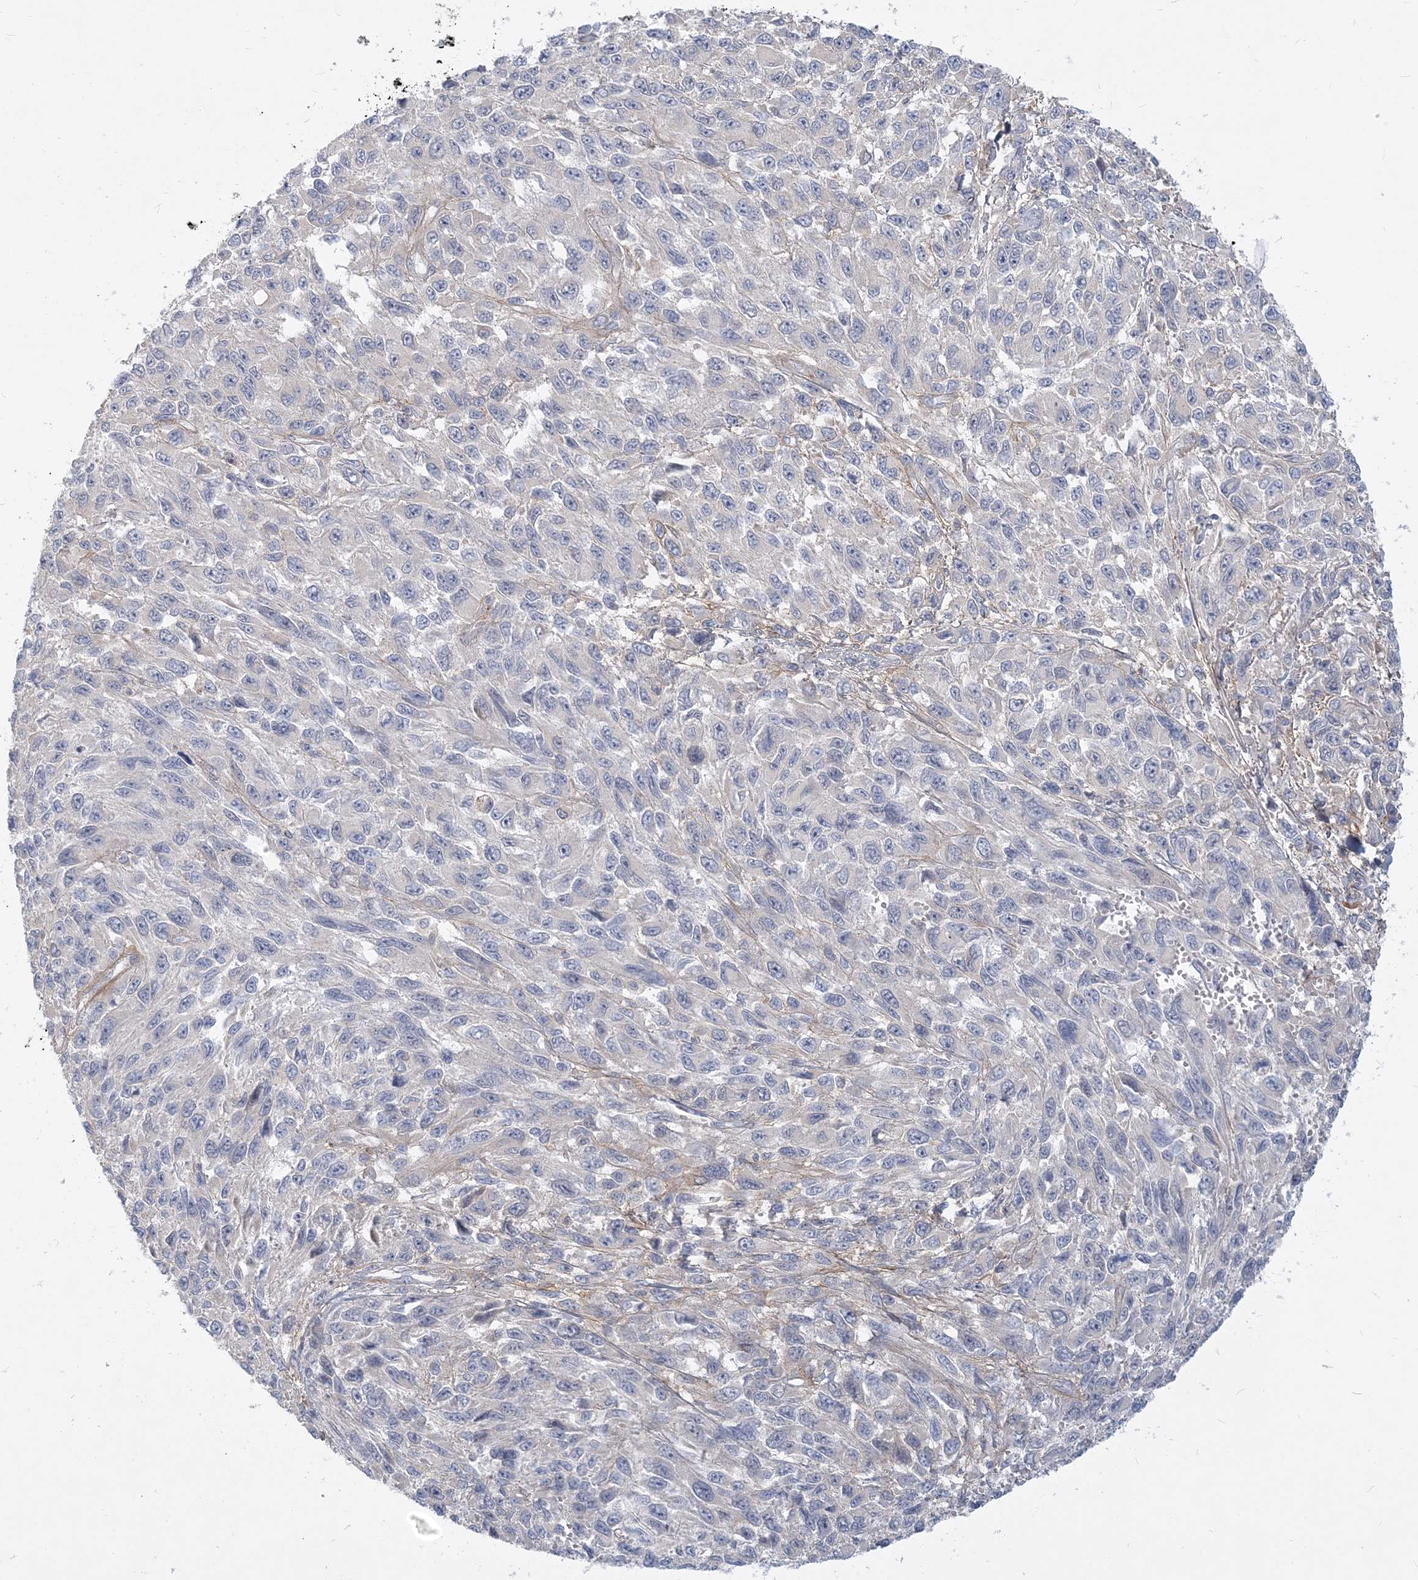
{"staining": {"intensity": "negative", "quantity": "none", "location": "none"}, "tissue": "melanoma", "cell_type": "Tumor cells", "image_type": "cancer", "snomed": [{"axis": "morphology", "description": "Malignant melanoma, NOS"}, {"axis": "topography", "description": "Skin"}], "caption": "Melanoma was stained to show a protein in brown. There is no significant expression in tumor cells. (DAB (3,3'-diaminobenzidine) immunohistochemistry with hematoxylin counter stain).", "gene": "GMPPA", "patient": {"sex": "female", "age": 96}}